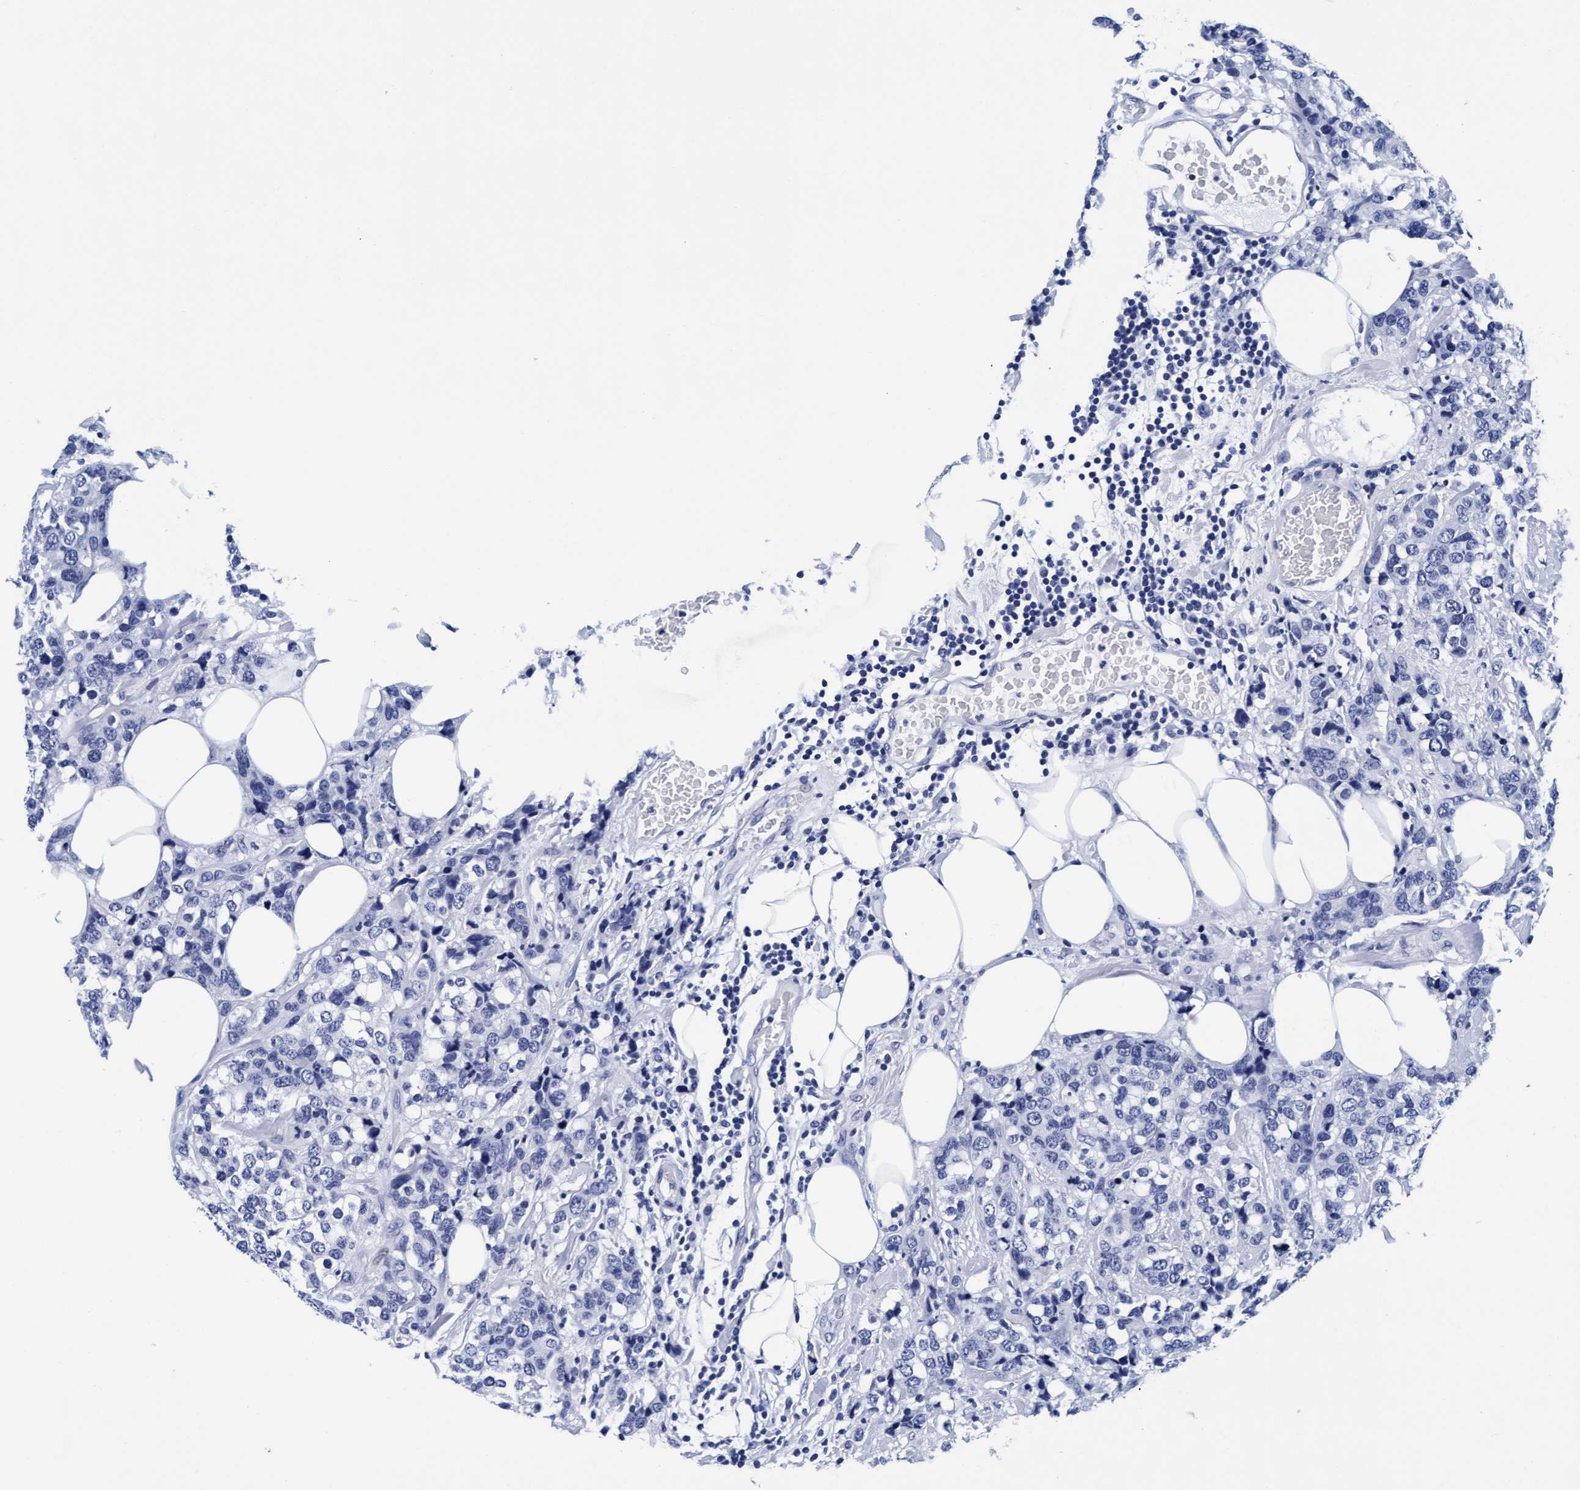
{"staining": {"intensity": "negative", "quantity": "none", "location": "none"}, "tissue": "breast cancer", "cell_type": "Tumor cells", "image_type": "cancer", "snomed": [{"axis": "morphology", "description": "Lobular carcinoma"}, {"axis": "topography", "description": "Breast"}], "caption": "Image shows no protein positivity in tumor cells of lobular carcinoma (breast) tissue.", "gene": "ARSG", "patient": {"sex": "female", "age": 59}}